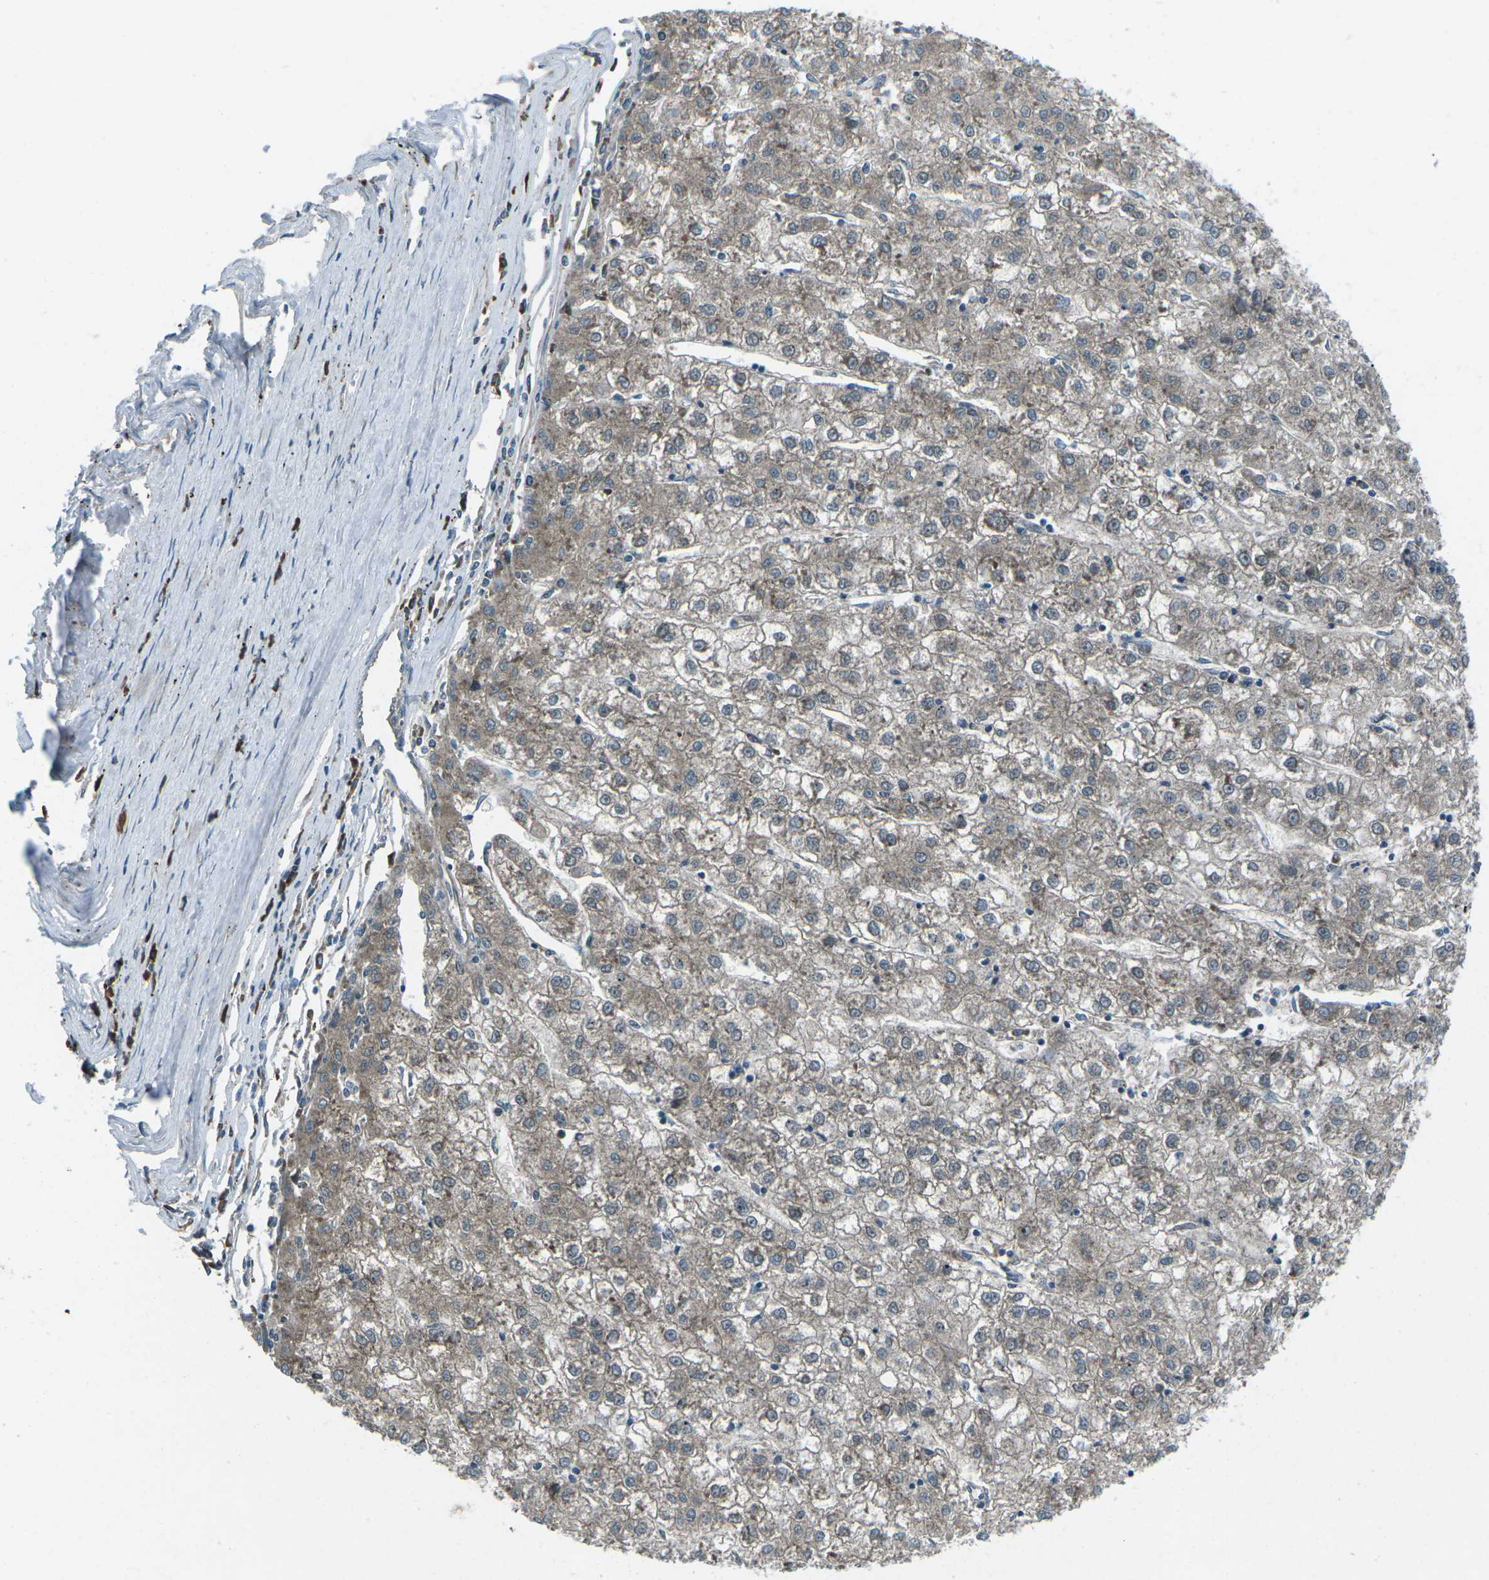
{"staining": {"intensity": "weak", "quantity": ">75%", "location": "cytoplasmic/membranous"}, "tissue": "liver cancer", "cell_type": "Tumor cells", "image_type": "cancer", "snomed": [{"axis": "morphology", "description": "Carcinoma, Hepatocellular, NOS"}, {"axis": "topography", "description": "Liver"}], "caption": "Liver cancer (hepatocellular carcinoma) stained for a protein exhibits weak cytoplasmic/membranous positivity in tumor cells. (DAB IHC with brightfield microscopy, high magnification).", "gene": "CDK16", "patient": {"sex": "male", "age": 72}}